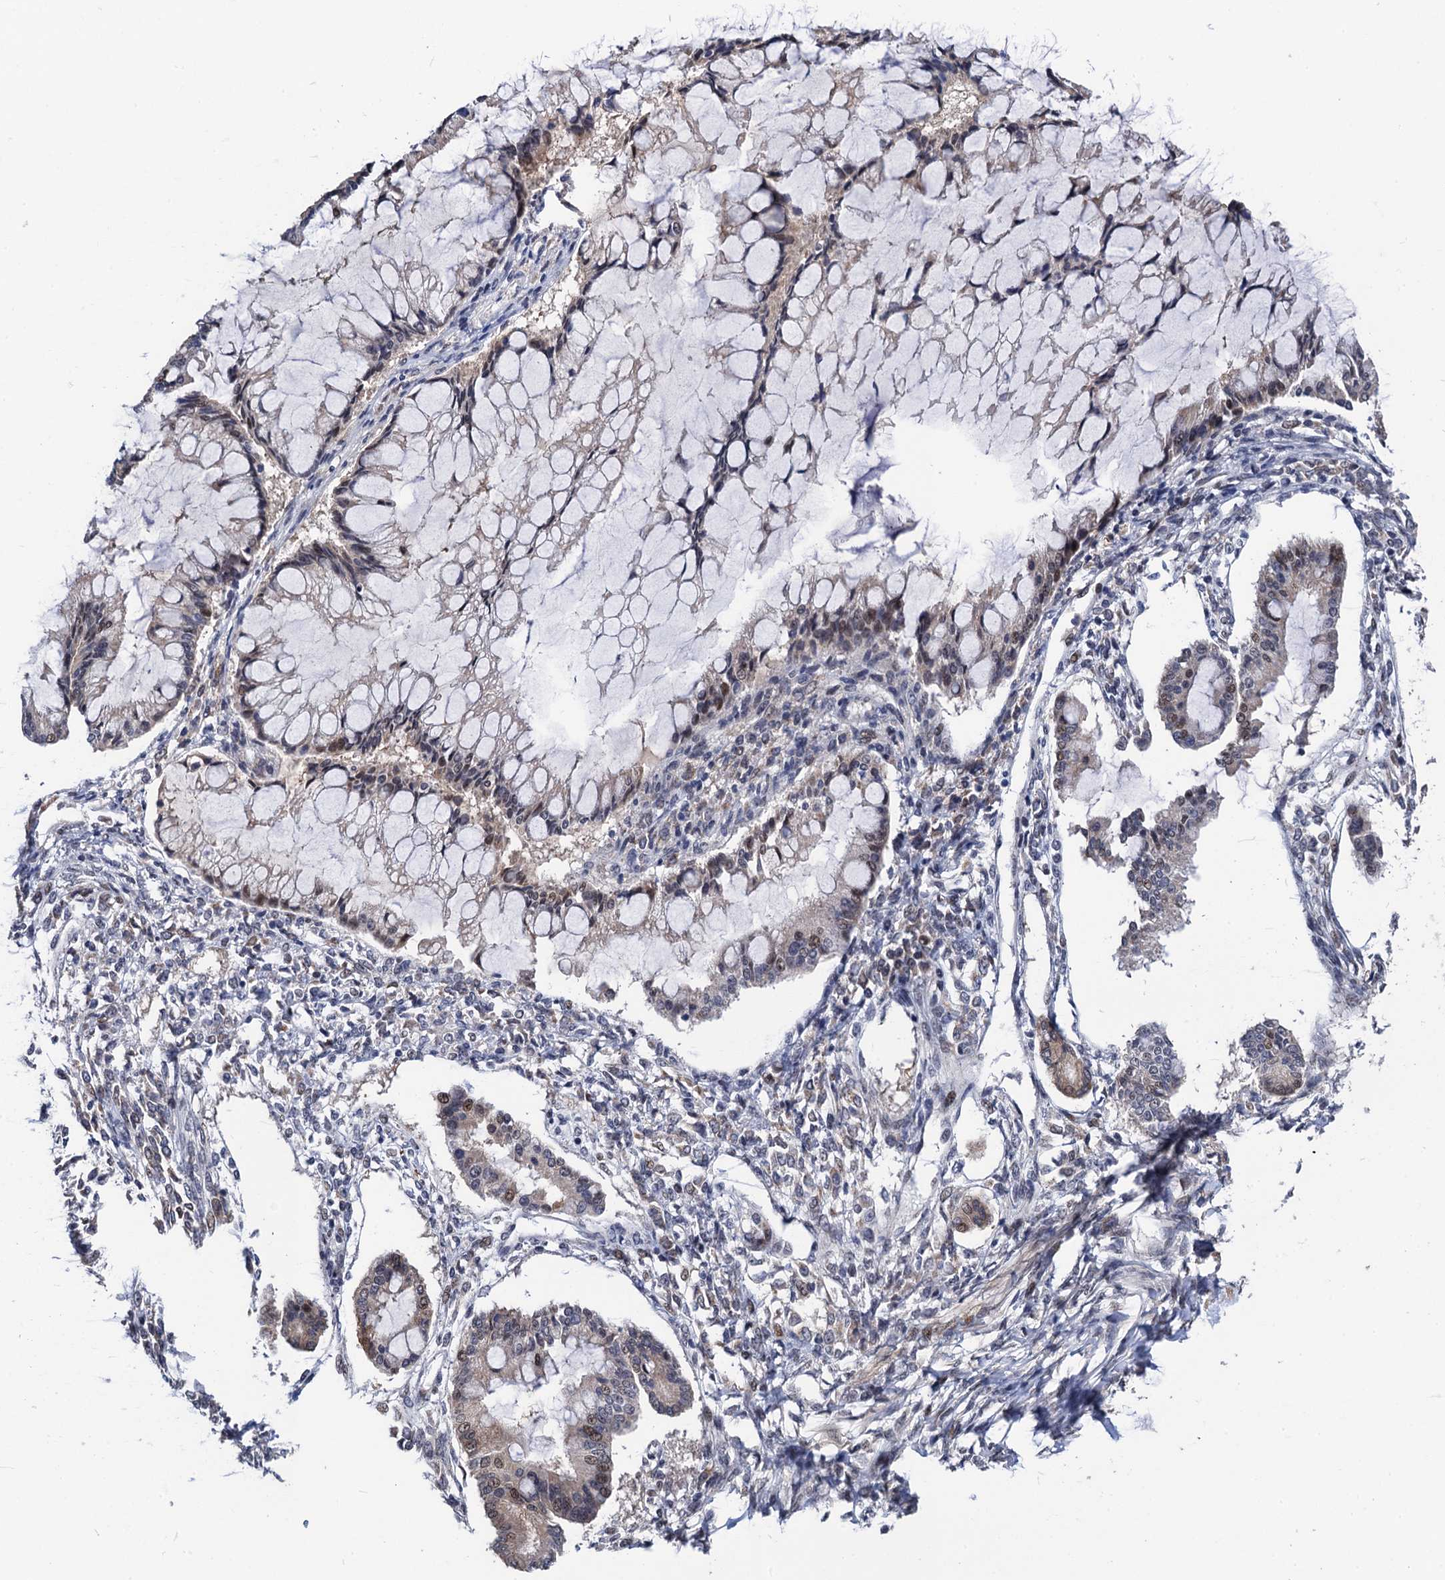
{"staining": {"intensity": "weak", "quantity": "25%-75%", "location": "nuclear"}, "tissue": "ovarian cancer", "cell_type": "Tumor cells", "image_type": "cancer", "snomed": [{"axis": "morphology", "description": "Cystadenocarcinoma, mucinous, NOS"}, {"axis": "topography", "description": "Ovary"}], "caption": "Immunohistochemical staining of ovarian mucinous cystadenocarcinoma displays low levels of weak nuclear expression in approximately 25%-75% of tumor cells.", "gene": "FAM222A", "patient": {"sex": "female", "age": 73}}